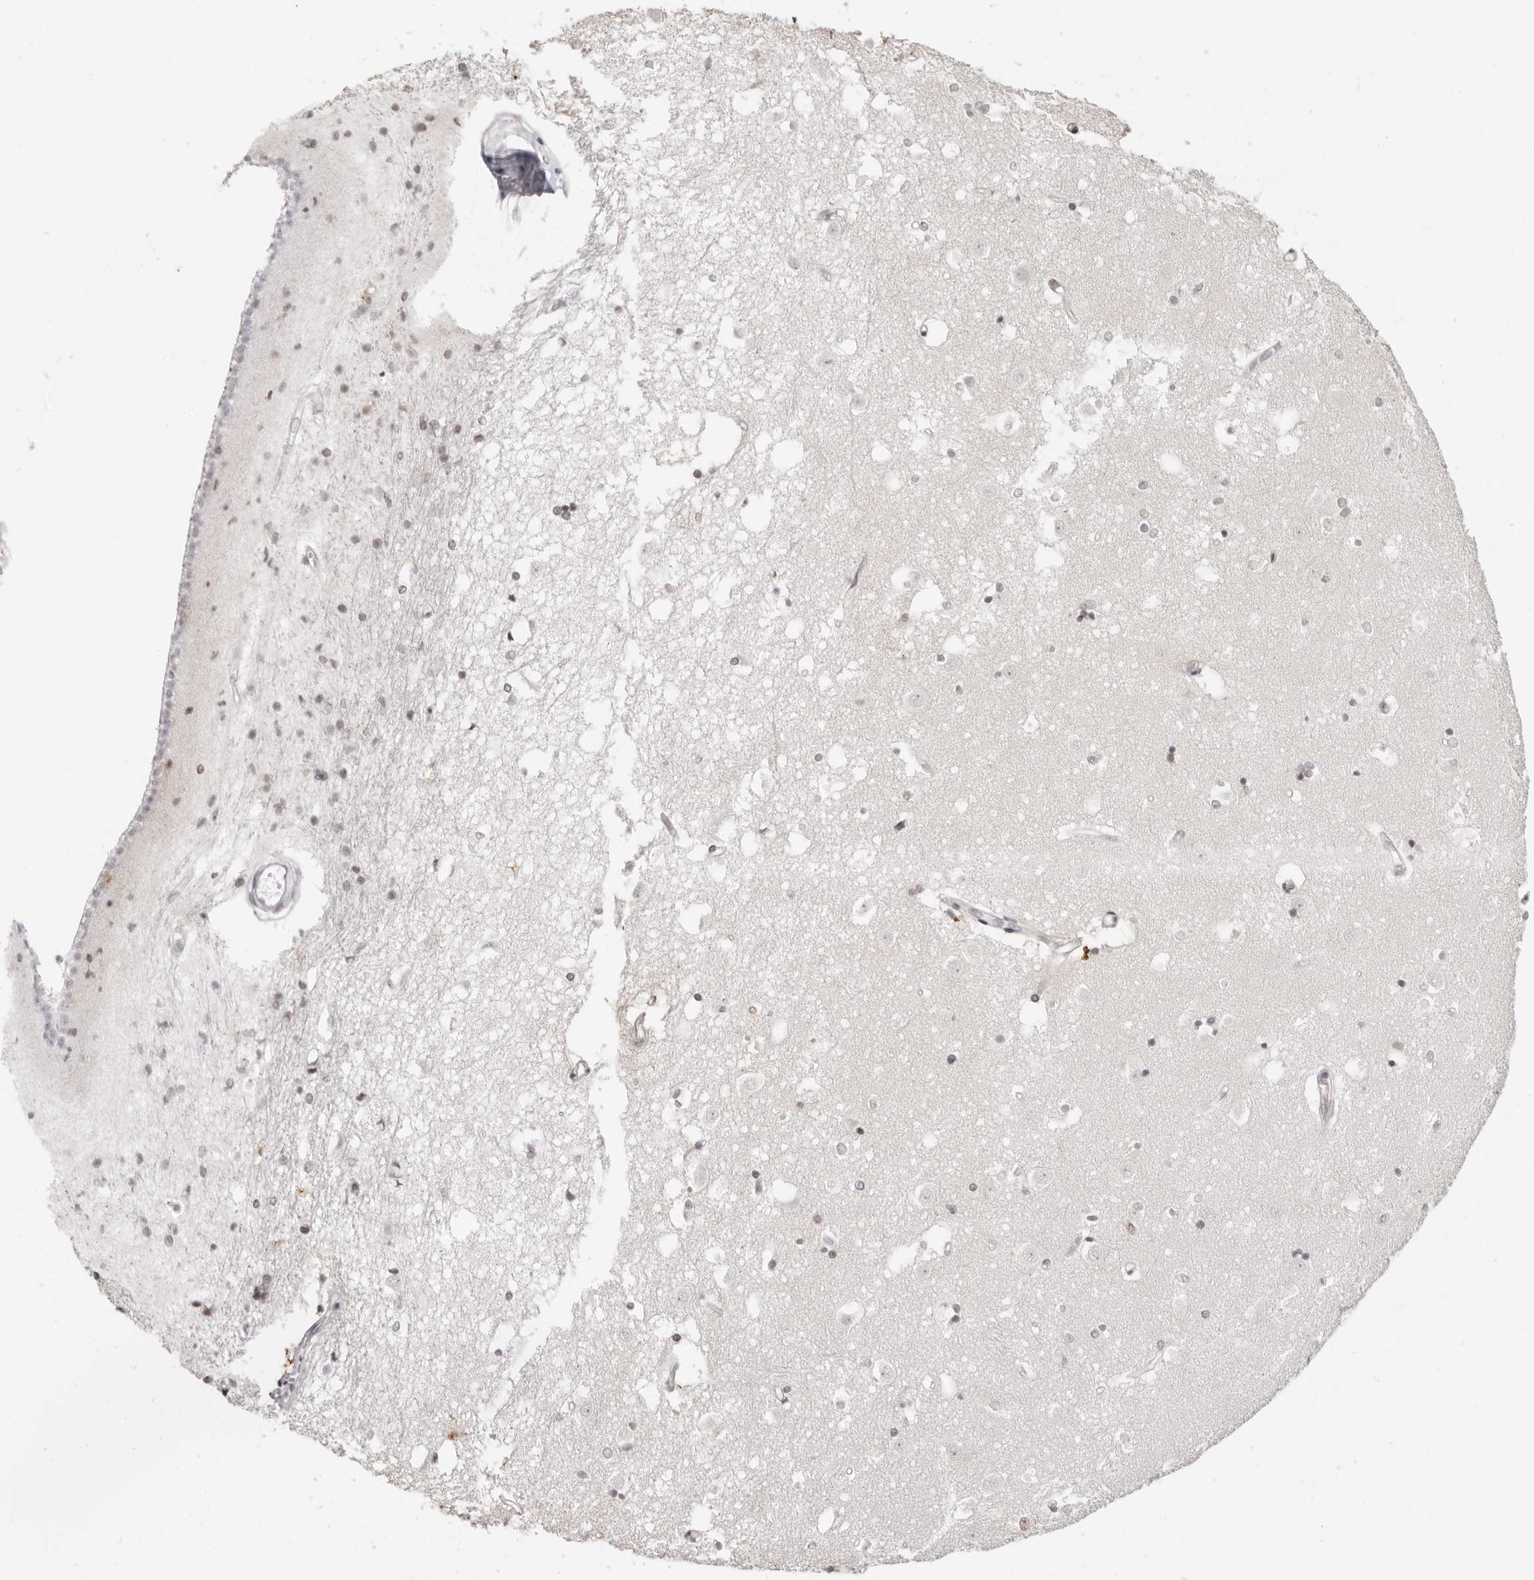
{"staining": {"intensity": "moderate", "quantity": "<25%", "location": "nuclear"}, "tissue": "caudate", "cell_type": "Glial cells", "image_type": "normal", "snomed": [{"axis": "morphology", "description": "Normal tissue, NOS"}, {"axis": "topography", "description": "Lateral ventricle wall"}], "caption": "High-magnification brightfield microscopy of normal caudate stained with DAB (3,3'-diaminobenzidine) (brown) and counterstained with hematoxylin (blue). glial cells exhibit moderate nuclear expression is identified in approximately<25% of cells. (Brightfield microscopy of DAB IHC at high magnification).", "gene": "RNF146", "patient": {"sex": "male", "age": 45}}